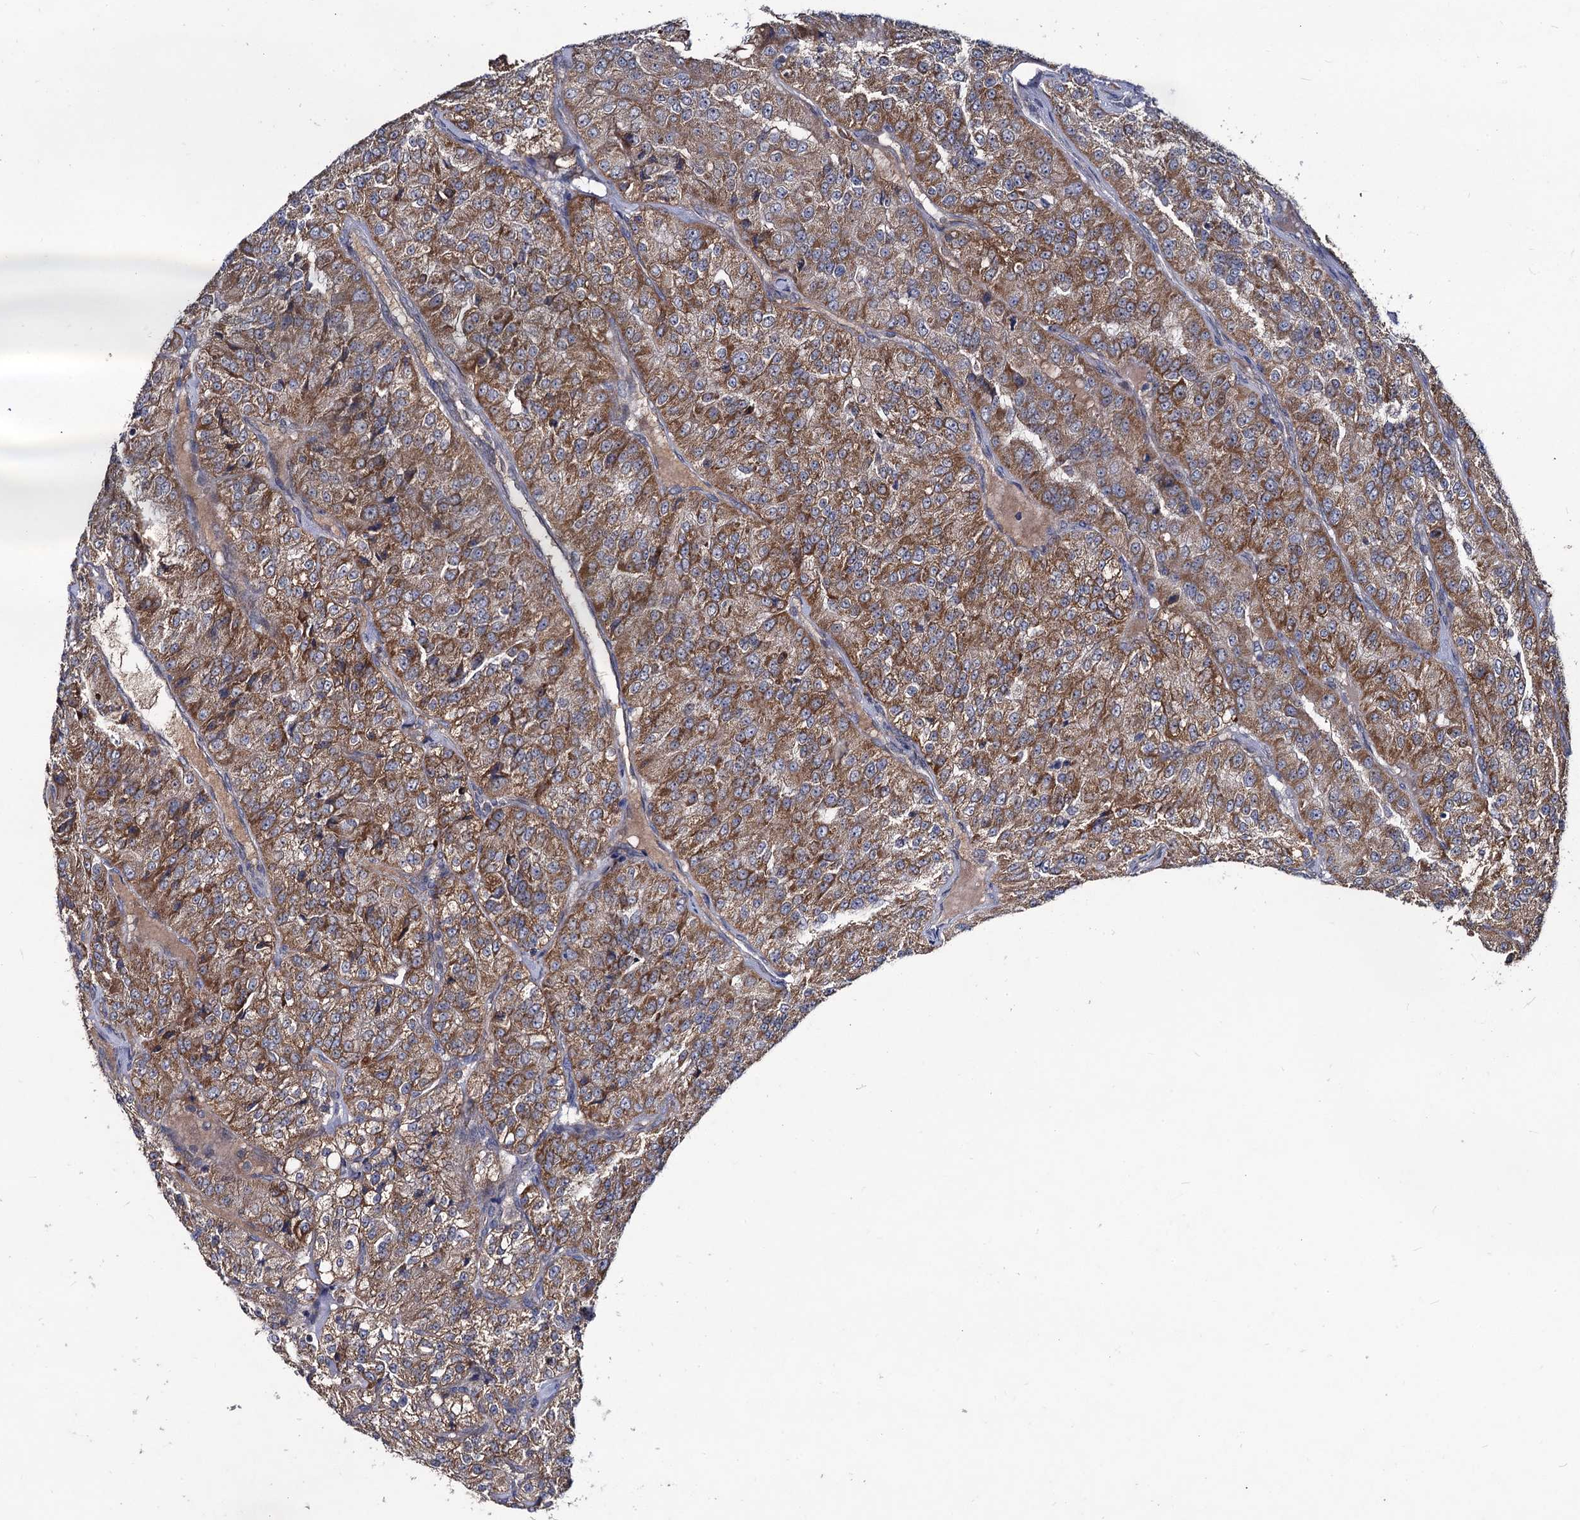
{"staining": {"intensity": "moderate", "quantity": ">75%", "location": "cytoplasmic/membranous"}, "tissue": "renal cancer", "cell_type": "Tumor cells", "image_type": "cancer", "snomed": [{"axis": "morphology", "description": "Adenocarcinoma, NOS"}, {"axis": "topography", "description": "Kidney"}], "caption": "Protein staining demonstrates moderate cytoplasmic/membranous staining in about >75% of tumor cells in renal adenocarcinoma.", "gene": "VPS37D", "patient": {"sex": "female", "age": 63}}